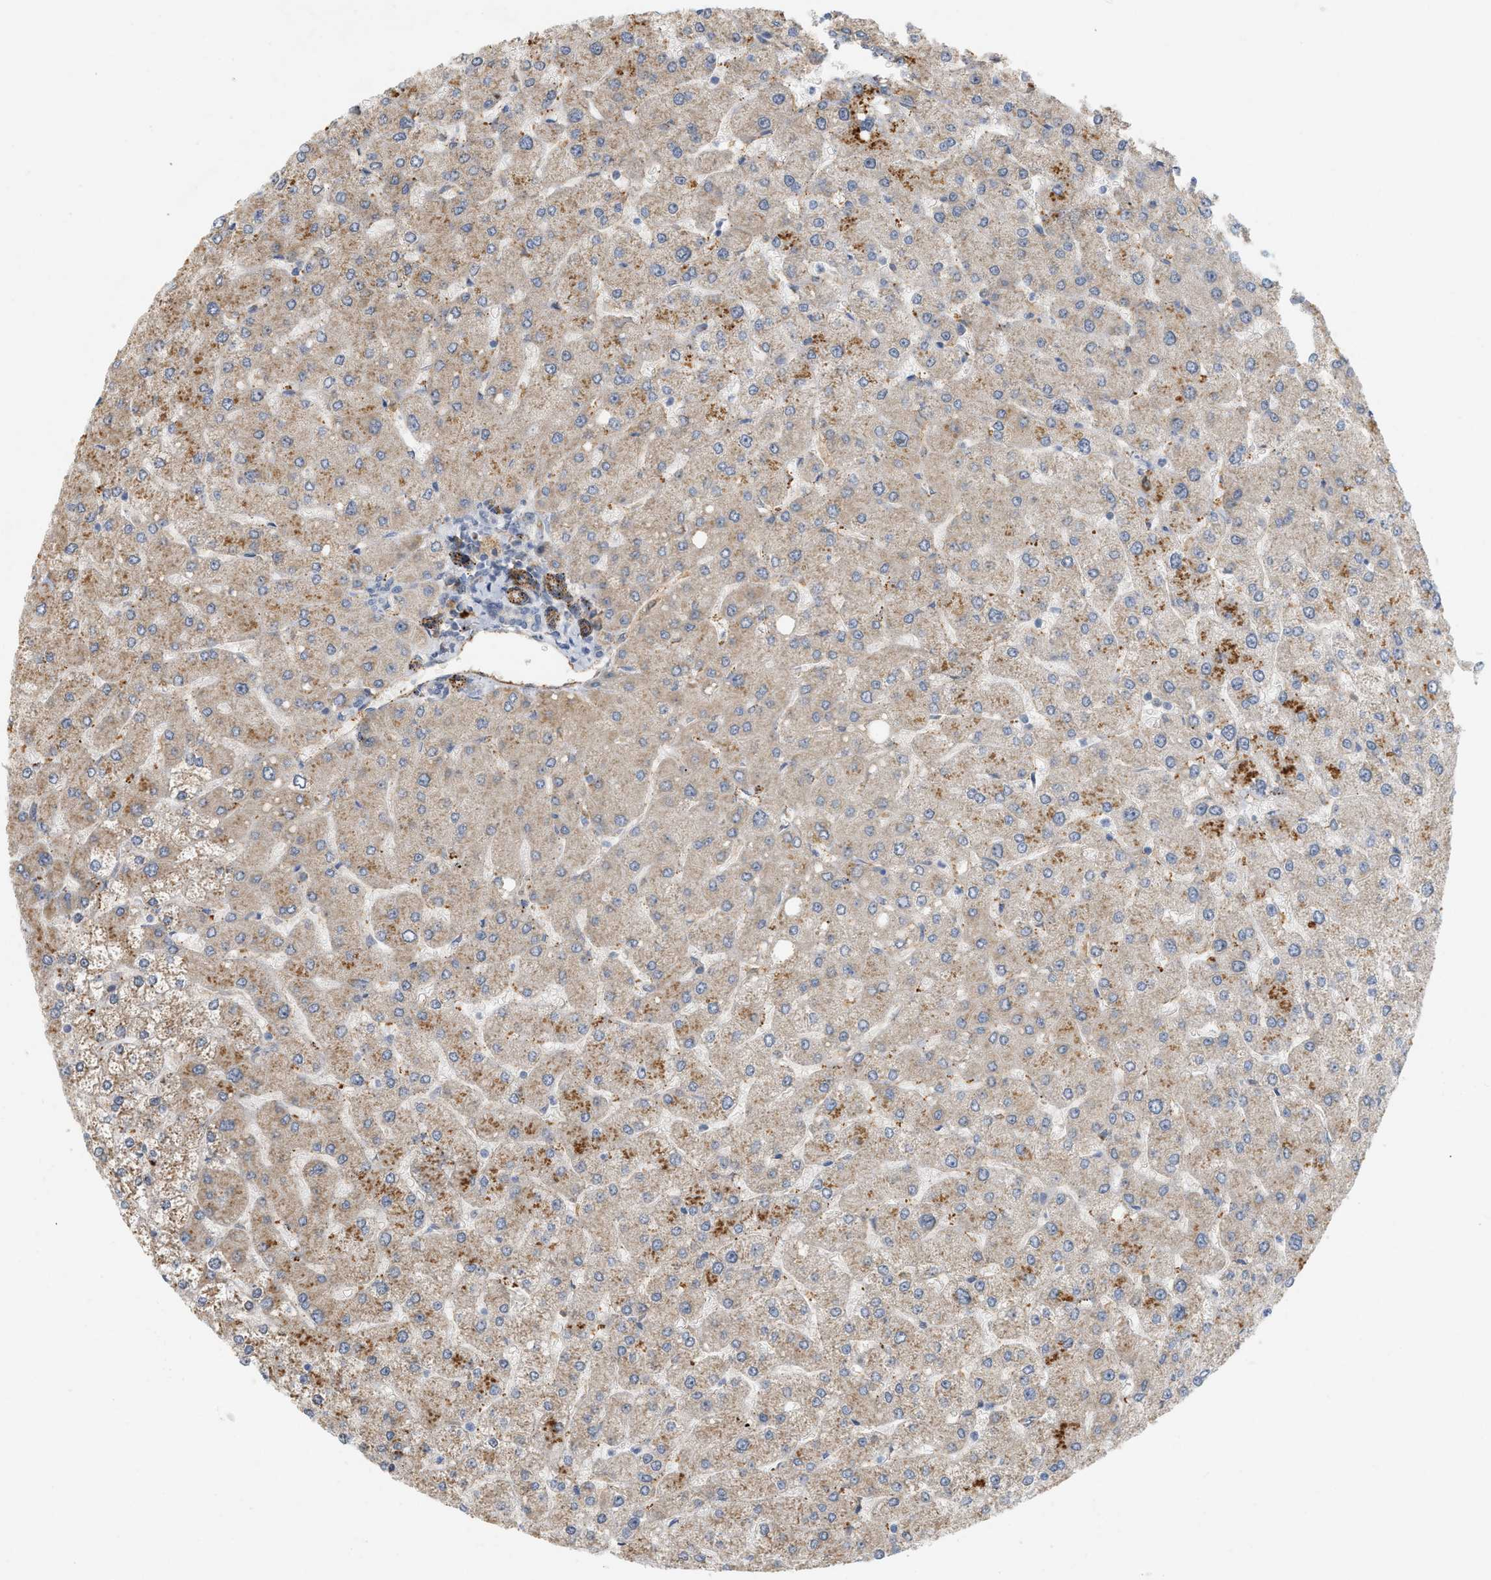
{"staining": {"intensity": "moderate", "quantity": ">75%", "location": "cytoplasmic/membranous"}, "tissue": "liver", "cell_type": "Cholangiocytes", "image_type": "normal", "snomed": [{"axis": "morphology", "description": "Normal tissue, NOS"}, {"axis": "topography", "description": "Liver"}], "caption": "High-power microscopy captured an immunohistochemistry (IHC) image of normal liver, revealing moderate cytoplasmic/membranous expression in about >75% of cholangiocytes. Nuclei are stained in blue.", "gene": "SVOP", "patient": {"sex": "male", "age": 55}}